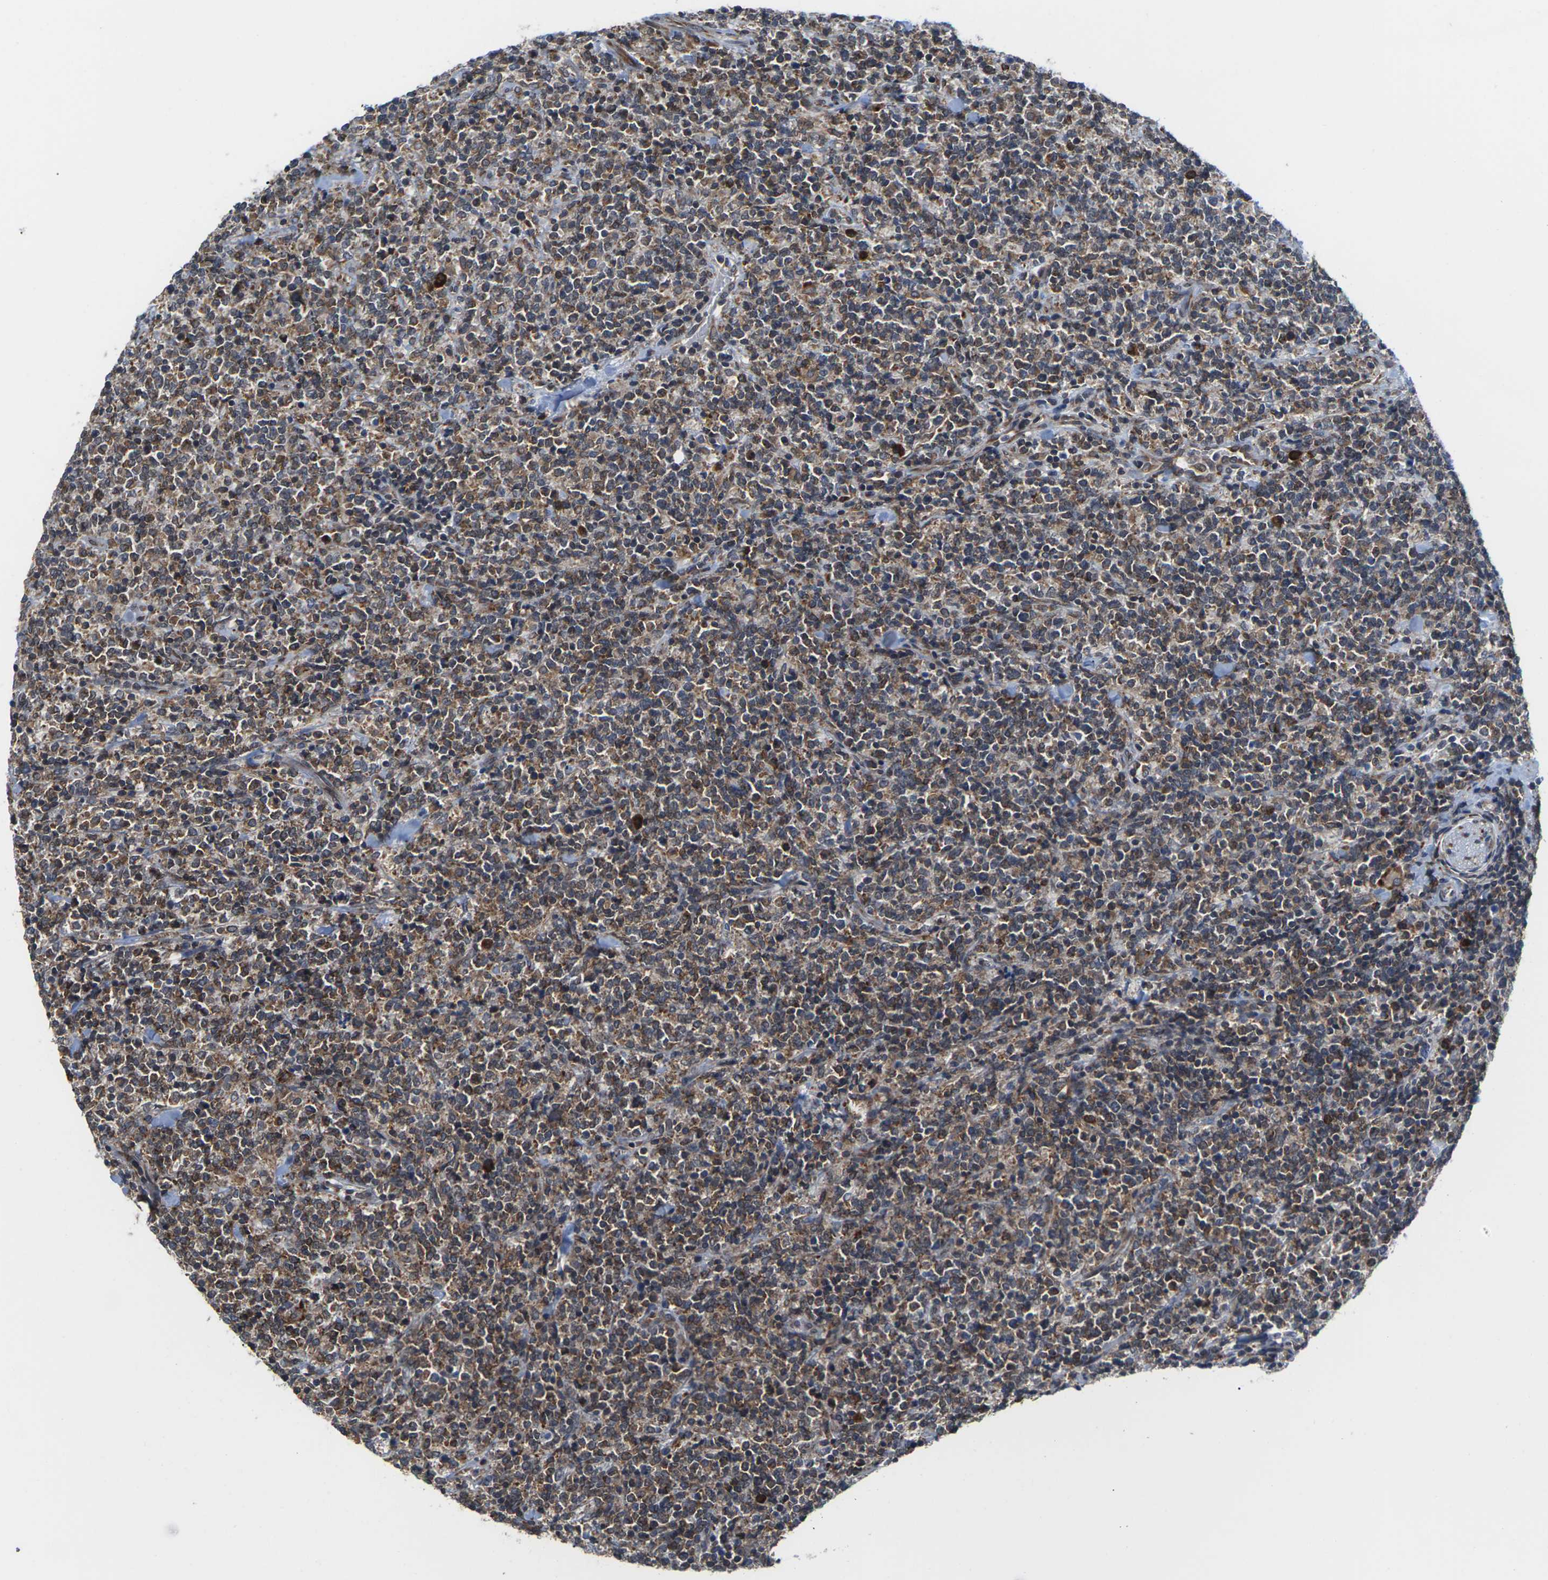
{"staining": {"intensity": "moderate", "quantity": "25%-75%", "location": "cytoplasmic/membranous"}, "tissue": "lymphoma", "cell_type": "Tumor cells", "image_type": "cancer", "snomed": [{"axis": "morphology", "description": "Malignant lymphoma, non-Hodgkin's type, High grade"}, {"axis": "topography", "description": "Soft tissue"}], "caption": "Immunohistochemistry (IHC) of high-grade malignant lymphoma, non-Hodgkin's type displays medium levels of moderate cytoplasmic/membranous expression in about 25%-75% of tumor cells. Nuclei are stained in blue.", "gene": "PDZK1IP1", "patient": {"sex": "male", "age": 18}}